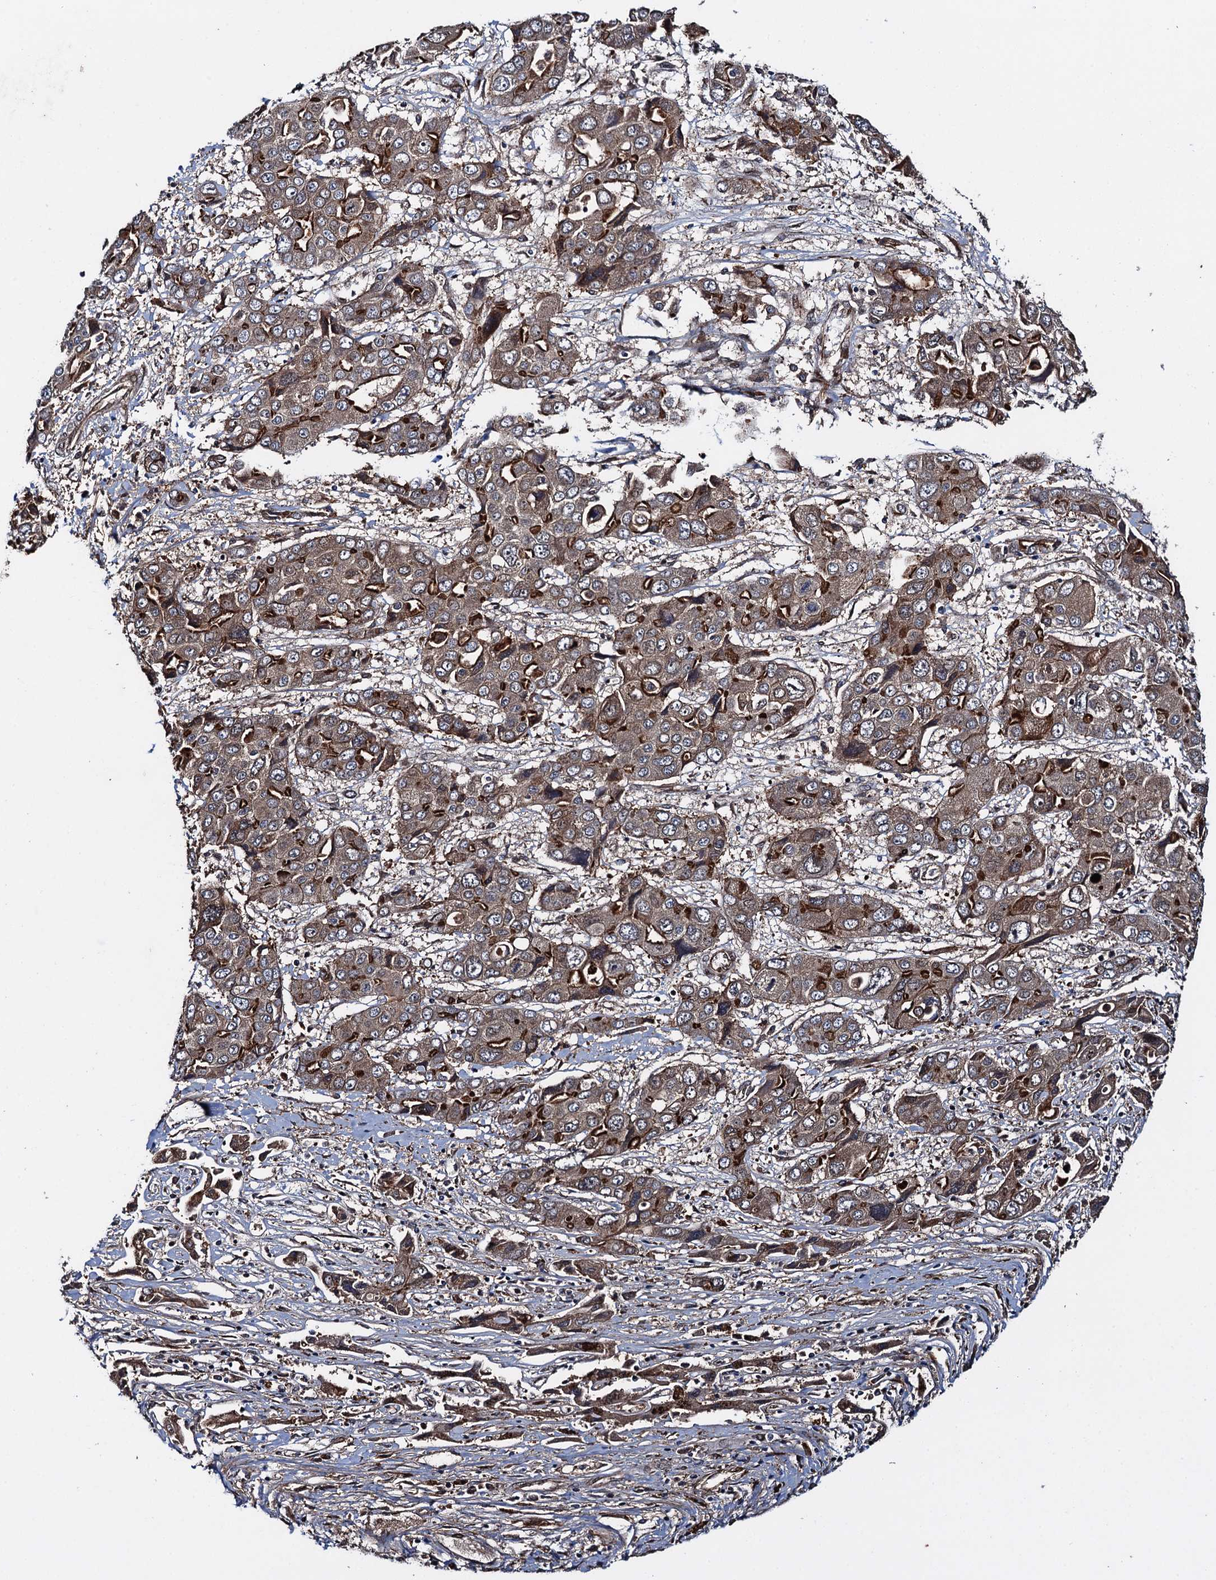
{"staining": {"intensity": "strong", "quantity": "25%-75%", "location": "cytoplasmic/membranous"}, "tissue": "liver cancer", "cell_type": "Tumor cells", "image_type": "cancer", "snomed": [{"axis": "morphology", "description": "Cholangiocarcinoma"}, {"axis": "topography", "description": "Liver"}], "caption": "Immunohistochemical staining of human cholangiocarcinoma (liver) reveals high levels of strong cytoplasmic/membranous staining in approximately 25%-75% of tumor cells.", "gene": "RHOBTB1", "patient": {"sex": "male", "age": 67}}